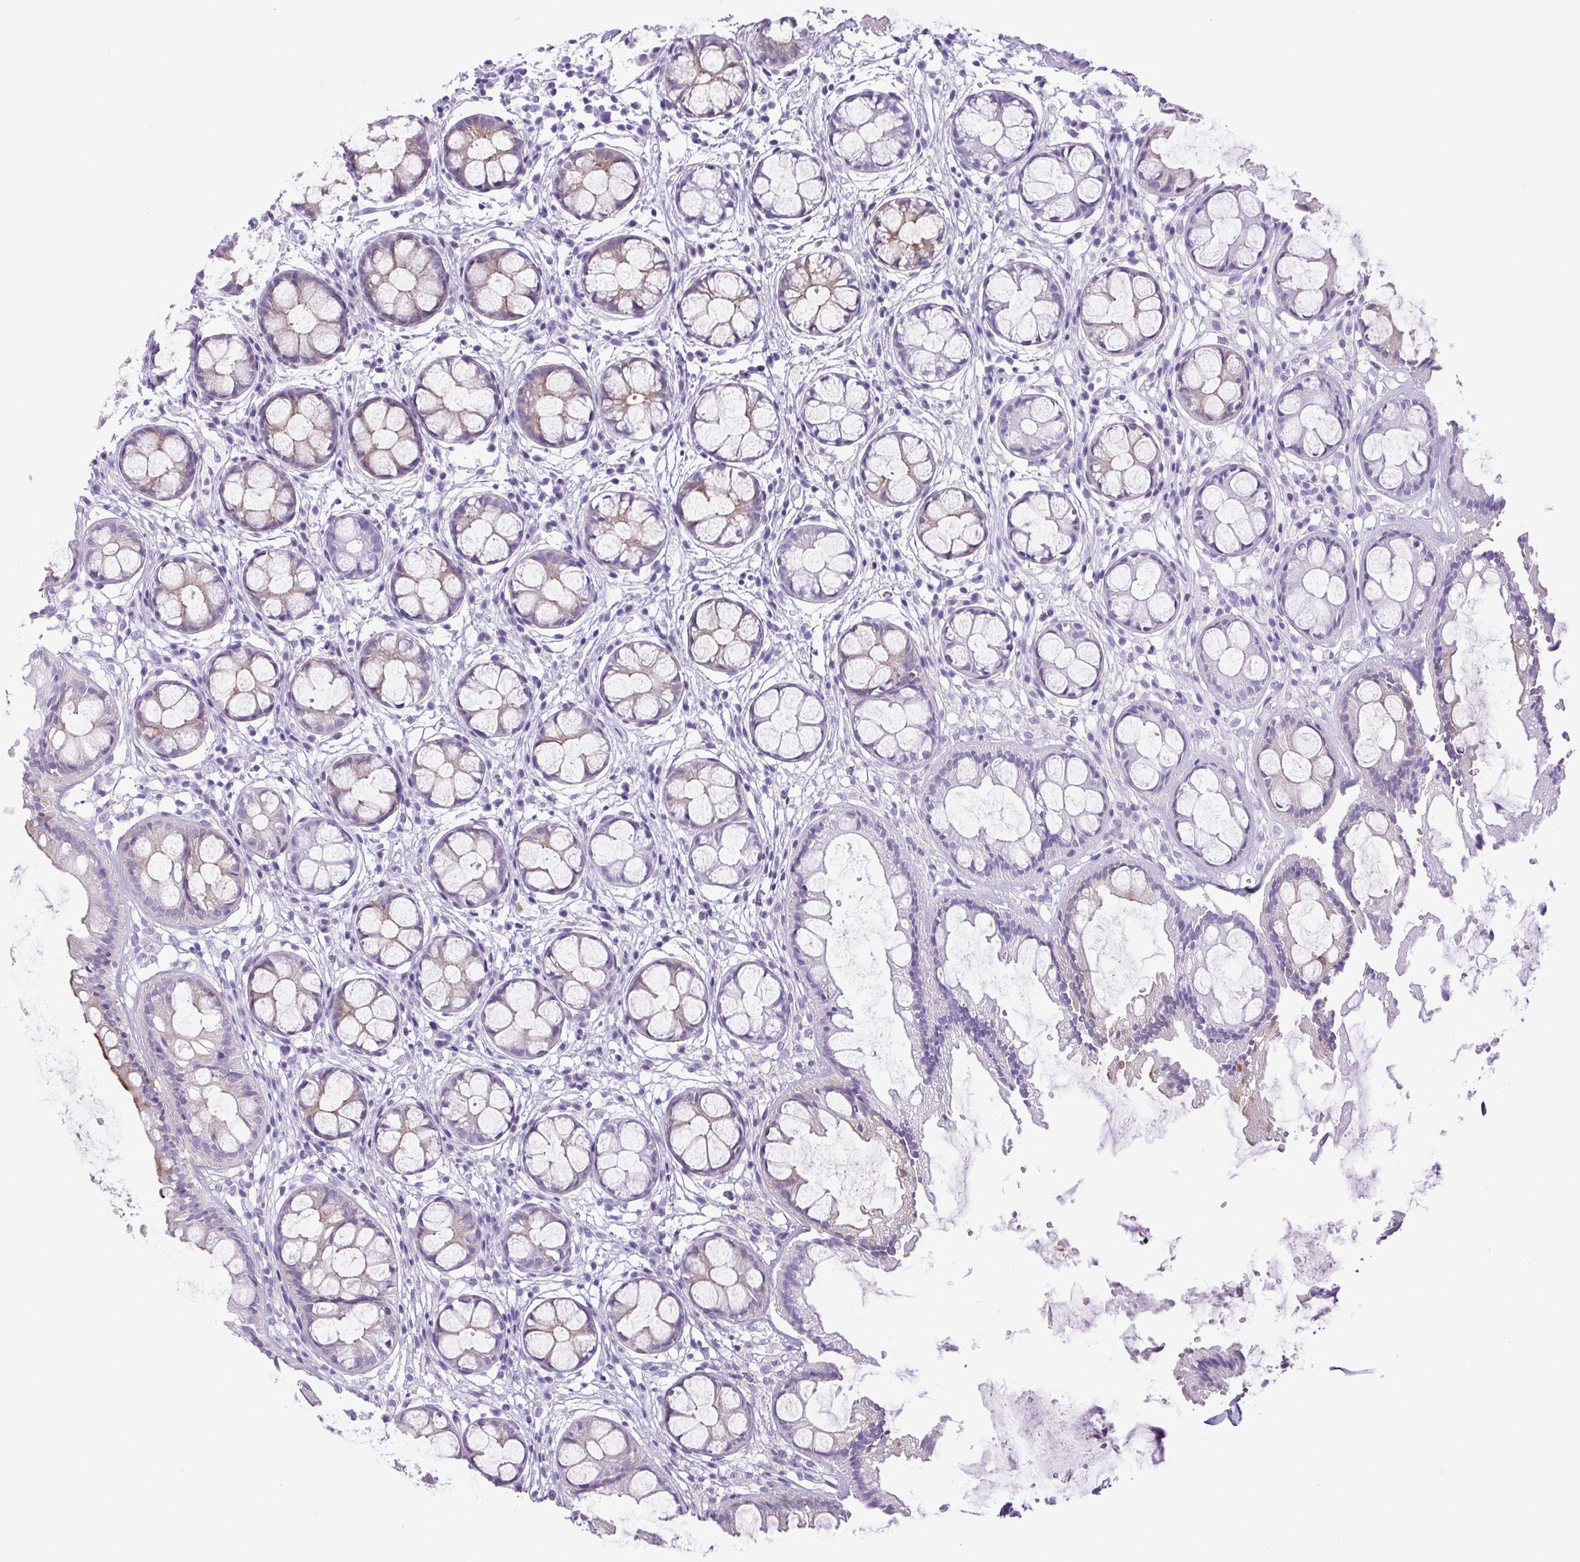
{"staining": {"intensity": "weak", "quantity": "<25%", "location": "cytoplasmic/membranous"}, "tissue": "rectum", "cell_type": "Glandular cells", "image_type": "normal", "snomed": [{"axis": "morphology", "description": "Normal tissue, NOS"}, {"axis": "topography", "description": "Rectum"}], "caption": "Image shows no protein expression in glandular cells of unremarkable rectum. (DAB (3,3'-diaminobenzidine) IHC, high magnification).", "gene": "HLA", "patient": {"sex": "female", "age": 62}}